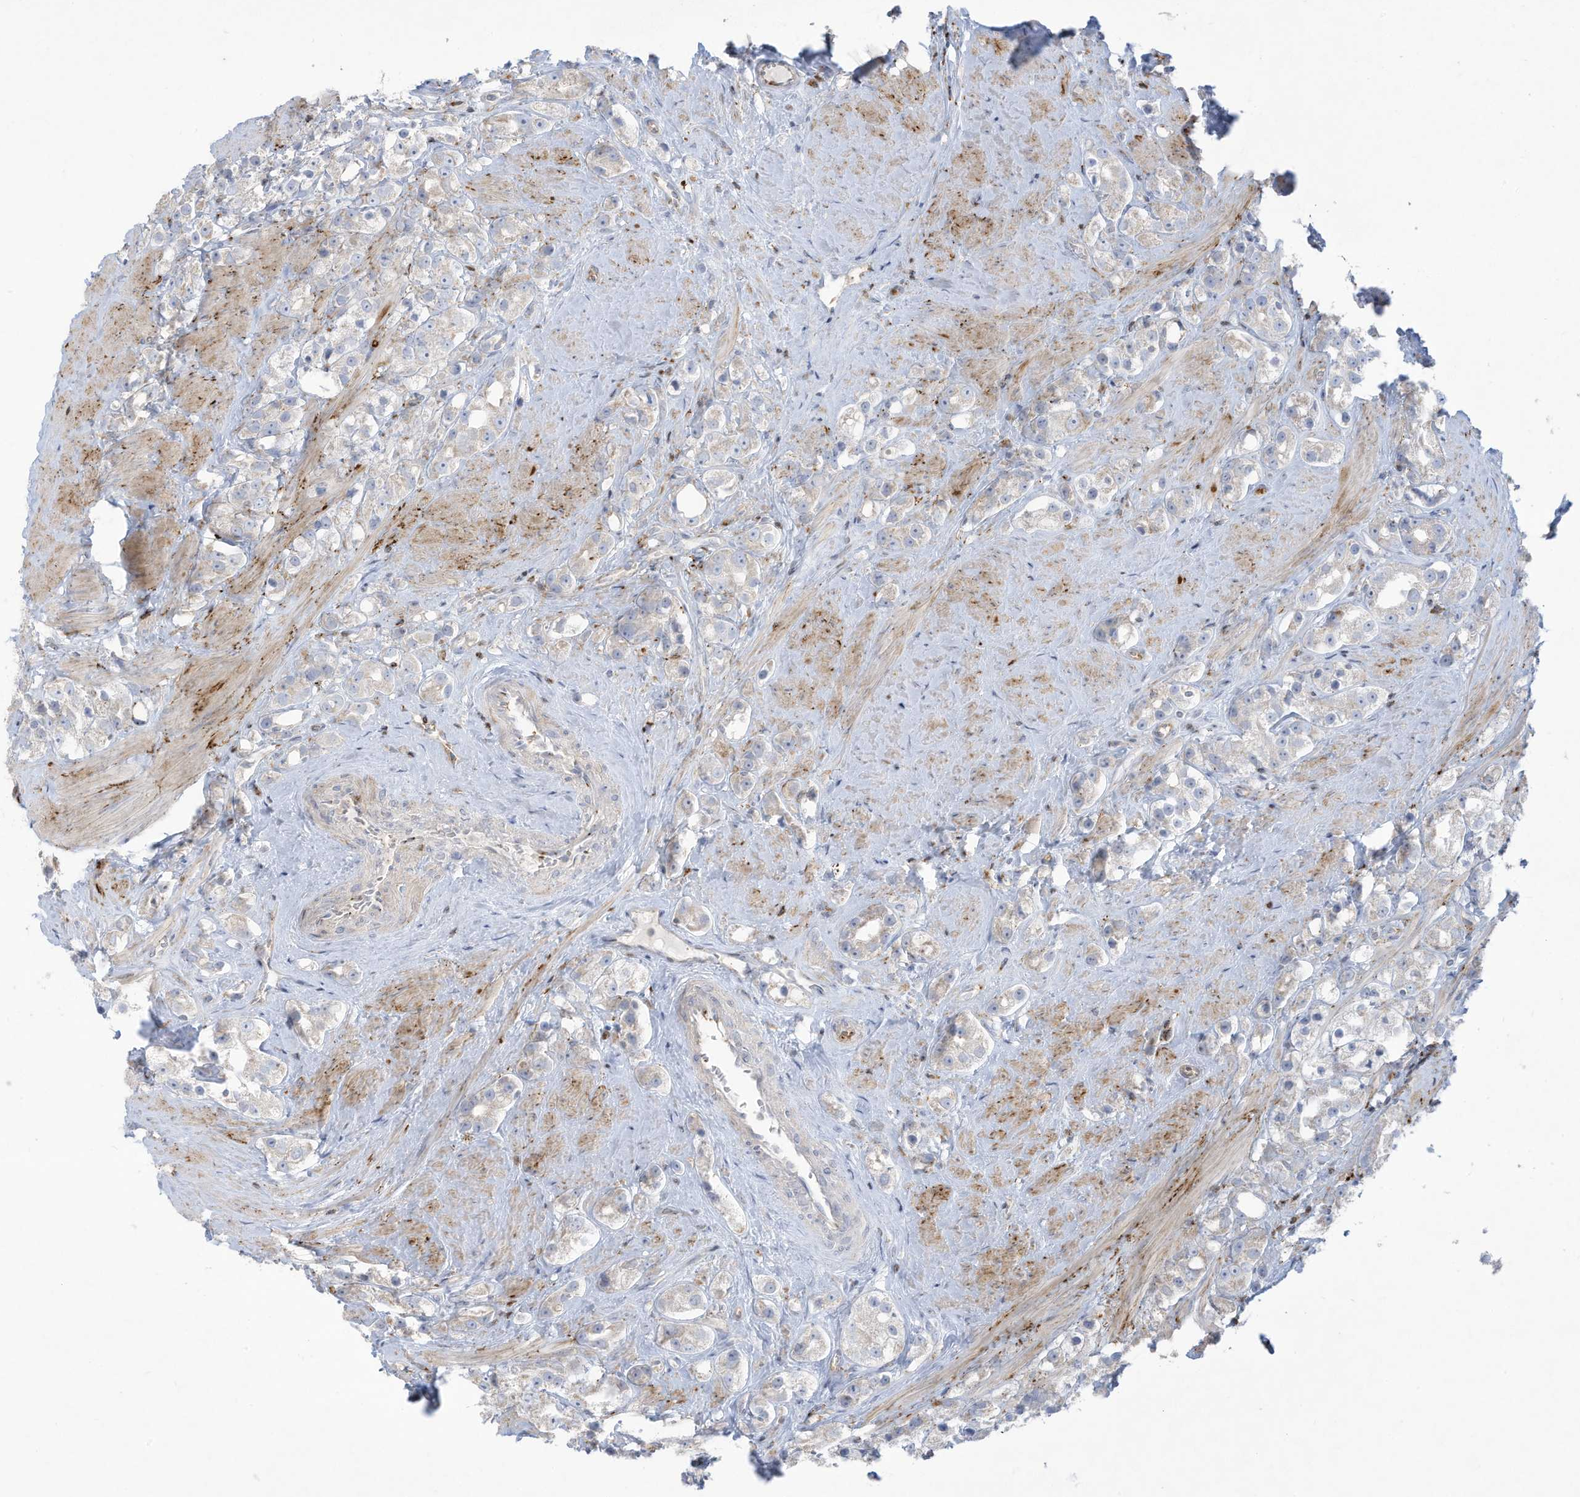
{"staining": {"intensity": "negative", "quantity": "none", "location": "none"}, "tissue": "prostate cancer", "cell_type": "Tumor cells", "image_type": "cancer", "snomed": [{"axis": "morphology", "description": "Adenocarcinoma, NOS"}, {"axis": "topography", "description": "Prostate"}], "caption": "The micrograph shows no significant positivity in tumor cells of prostate cancer (adenocarcinoma).", "gene": "THNSL2", "patient": {"sex": "male", "age": 79}}